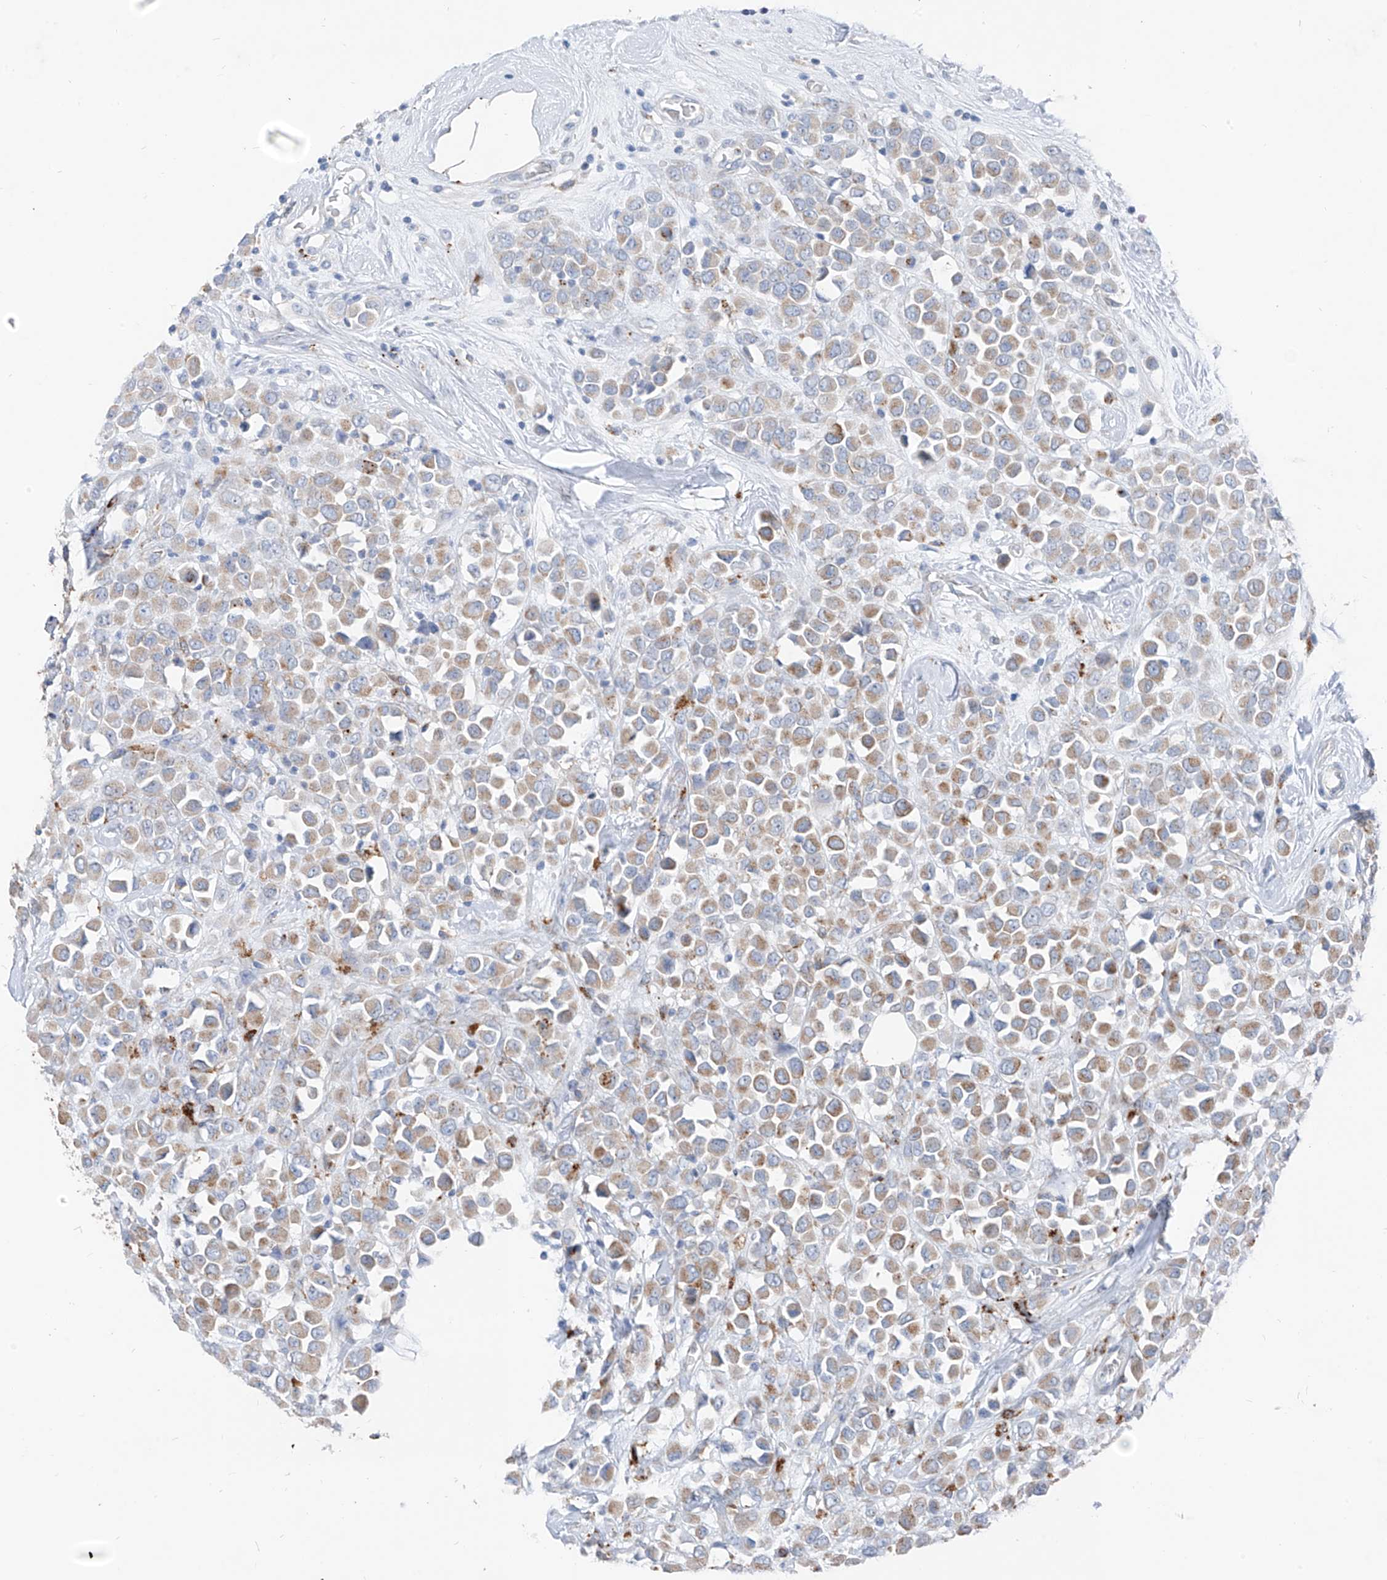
{"staining": {"intensity": "moderate", "quantity": ">75%", "location": "cytoplasmic/membranous"}, "tissue": "breast cancer", "cell_type": "Tumor cells", "image_type": "cancer", "snomed": [{"axis": "morphology", "description": "Duct carcinoma"}, {"axis": "topography", "description": "Breast"}], "caption": "Moderate cytoplasmic/membranous expression is identified in approximately >75% of tumor cells in breast cancer (infiltrating ductal carcinoma).", "gene": "GPR137C", "patient": {"sex": "female", "age": 61}}